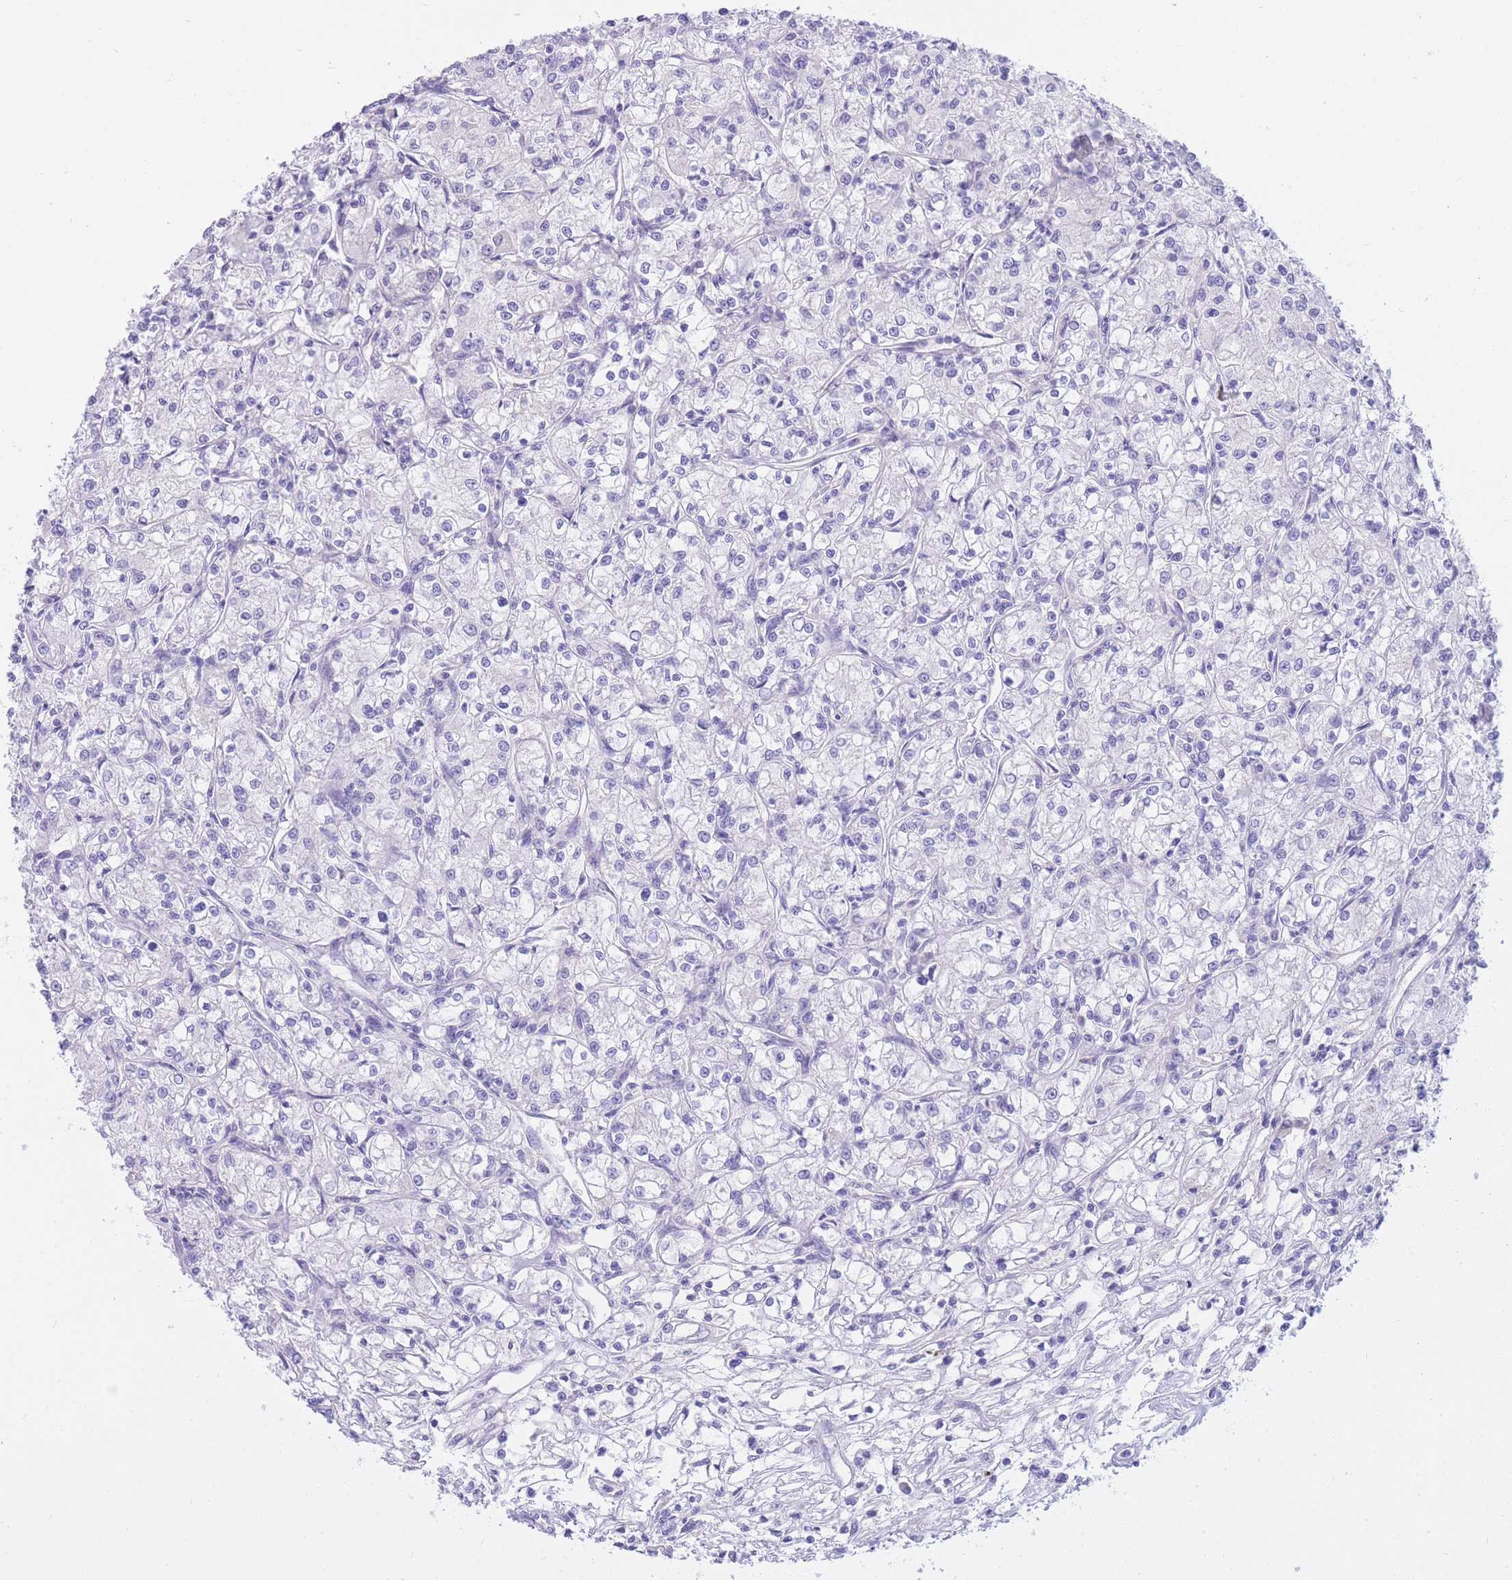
{"staining": {"intensity": "negative", "quantity": "none", "location": "none"}, "tissue": "renal cancer", "cell_type": "Tumor cells", "image_type": "cancer", "snomed": [{"axis": "morphology", "description": "Adenocarcinoma, NOS"}, {"axis": "topography", "description": "Kidney"}], "caption": "Renal cancer was stained to show a protein in brown. There is no significant expression in tumor cells.", "gene": "SULT1A1", "patient": {"sex": "female", "age": 59}}